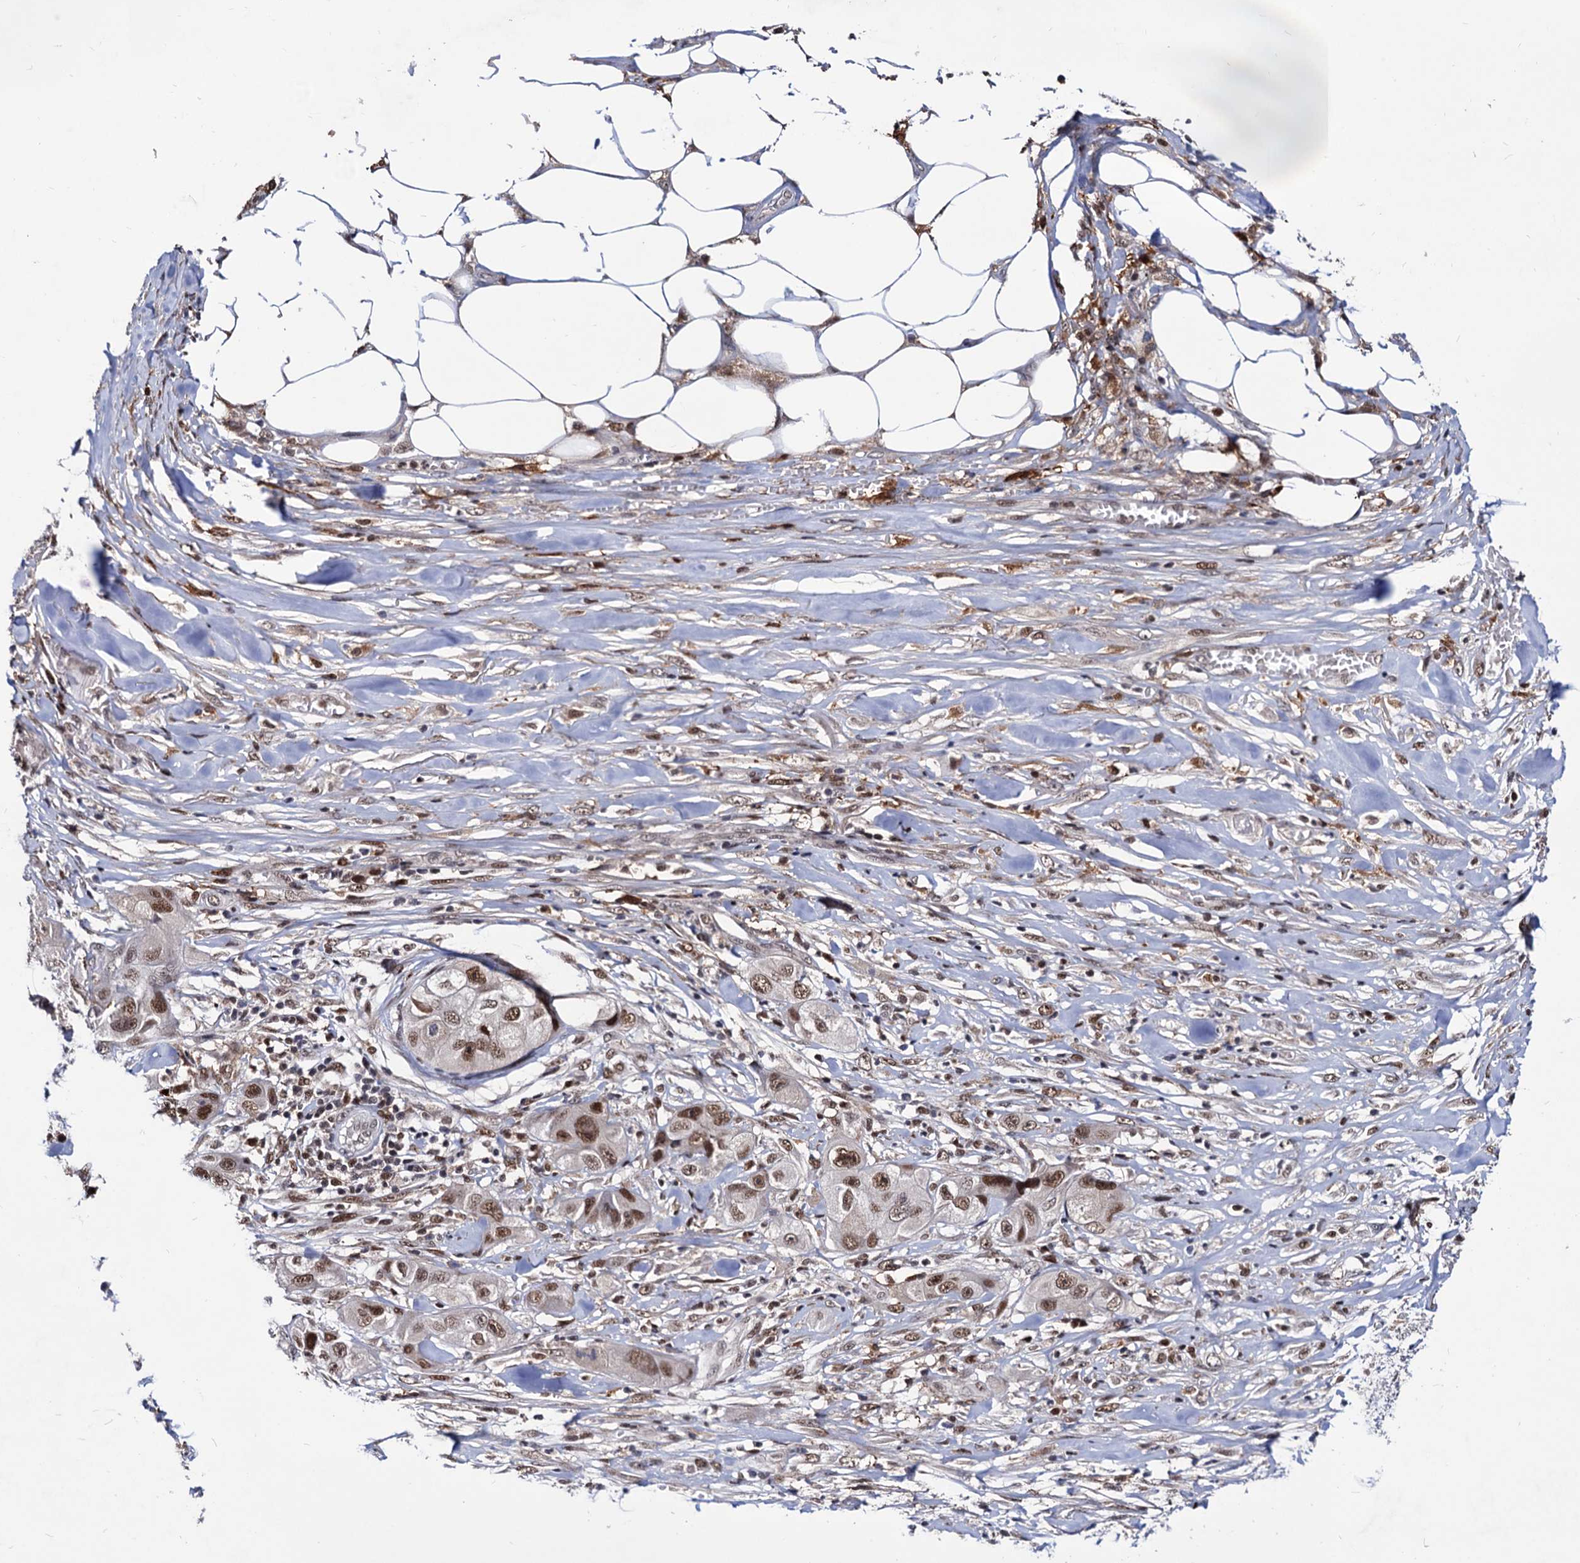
{"staining": {"intensity": "moderate", "quantity": ">75%", "location": "nuclear"}, "tissue": "skin cancer", "cell_type": "Tumor cells", "image_type": "cancer", "snomed": [{"axis": "morphology", "description": "Squamous cell carcinoma, NOS"}, {"axis": "topography", "description": "Skin"}, {"axis": "topography", "description": "Subcutis"}], "caption": "High-magnification brightfield microscopy of skin squamous cell carcinoma stained with DAB (3,3'-diaminobenzidine) (brown) and counterstained with hematoxylin (blue). tumor cells exhibit moderate nuclear positivity is present in about>75% of cells. The staining was performed using DAB (3,3'-diaminobenzidine), with brown indicating positive protein expression. Nuclei are stained blue with hematoxylin.", "gene": "RNASEH2B", "patient": {"sex": "male", "age": 73}}